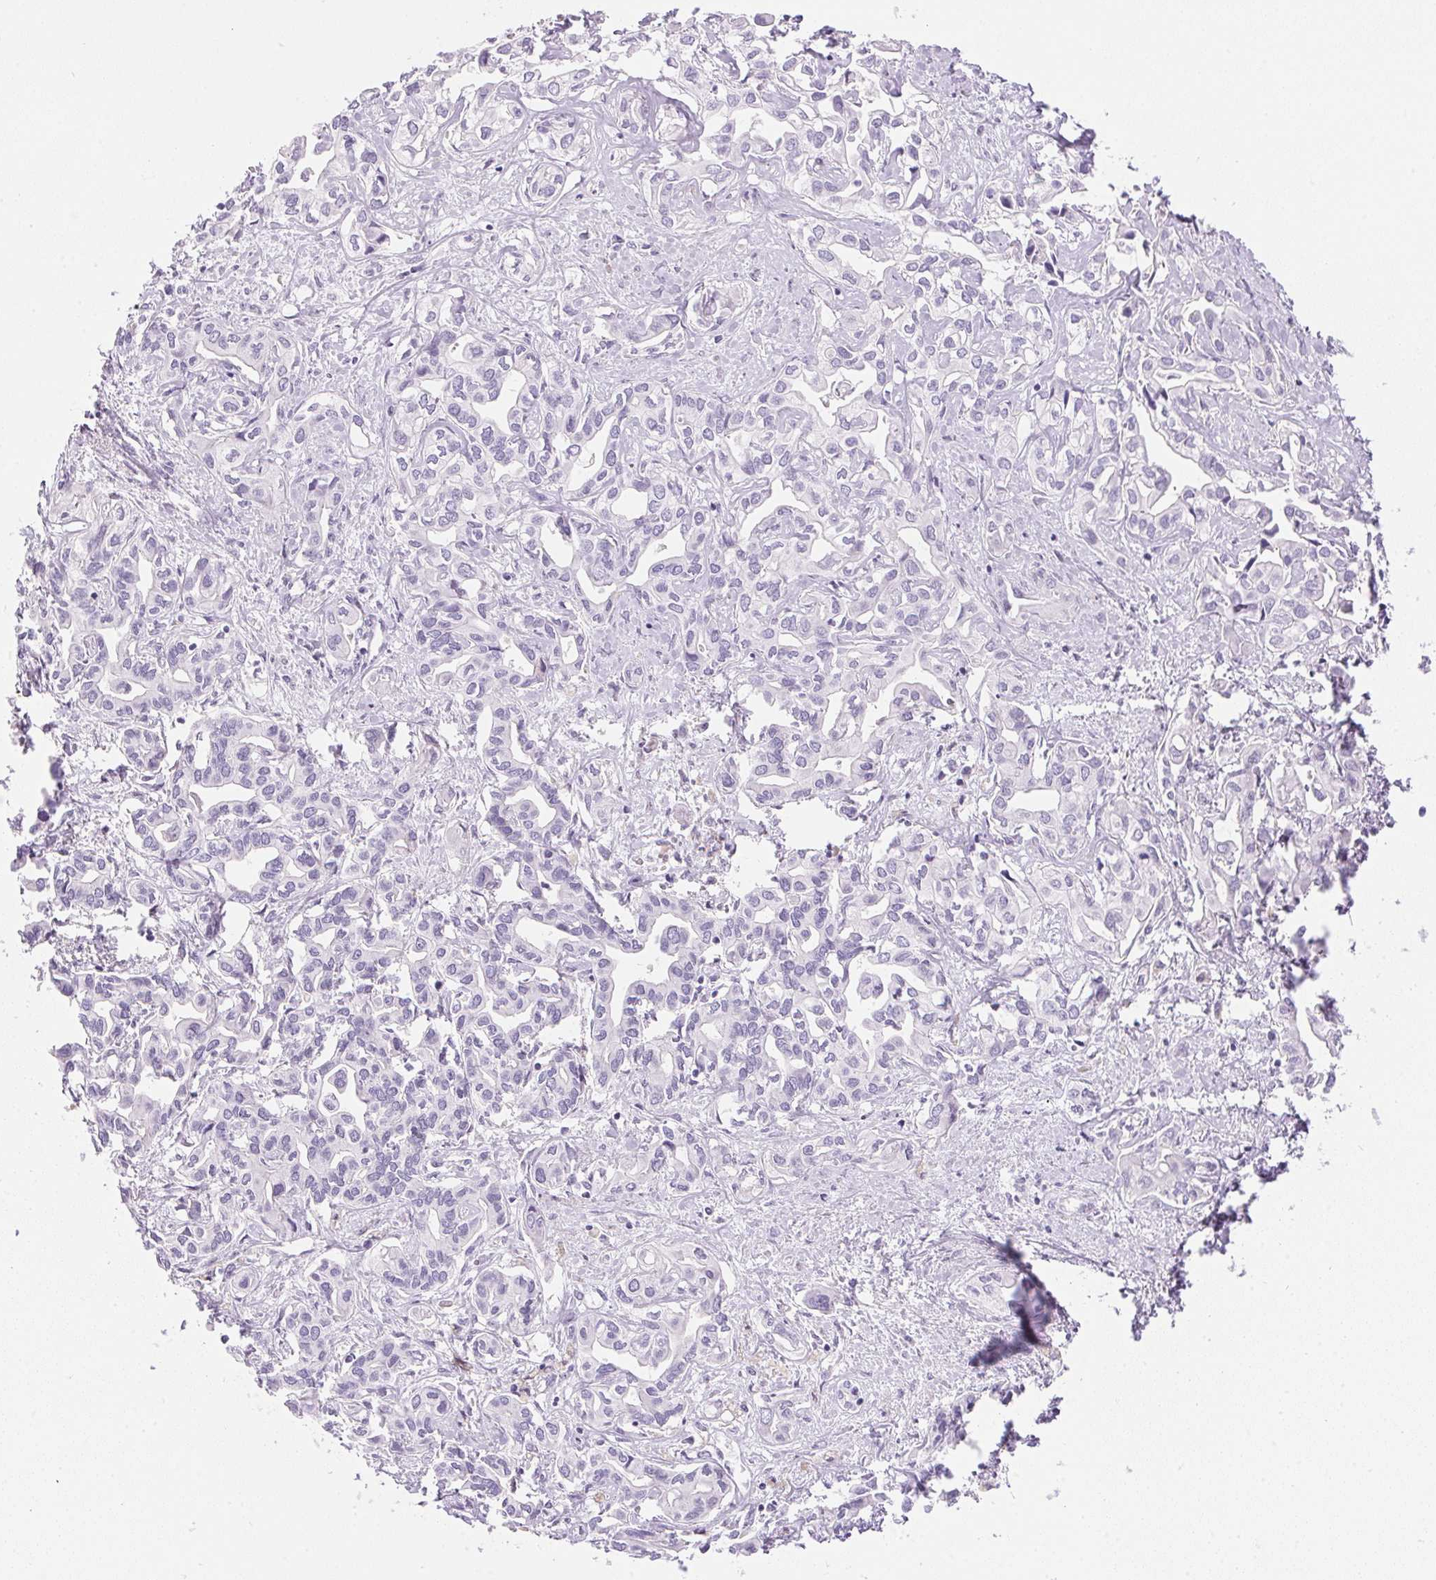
{"staining": {"intensity": "negative", "quantity": "none", "location": "none"}, "tissue": "liver cancer", "cell_type": "Tumor cells", "image_type": "cancer", "snomed": [{"axis": "morphology", "description": "Cholangiocarcinoma"}, {"axis": "topography", "description": "Liver"}], "caption": "High magnification brightfield microscopy of liver cancer (cholangiocarcinoma) stained with DAB (brown) and counterstained with hematoxylin (blue): tumor cells show no significant expression. Nuclei are stained in blue.", "gene": "ATP6V1G3", "patient": {"sex": "female", "age": 64}}